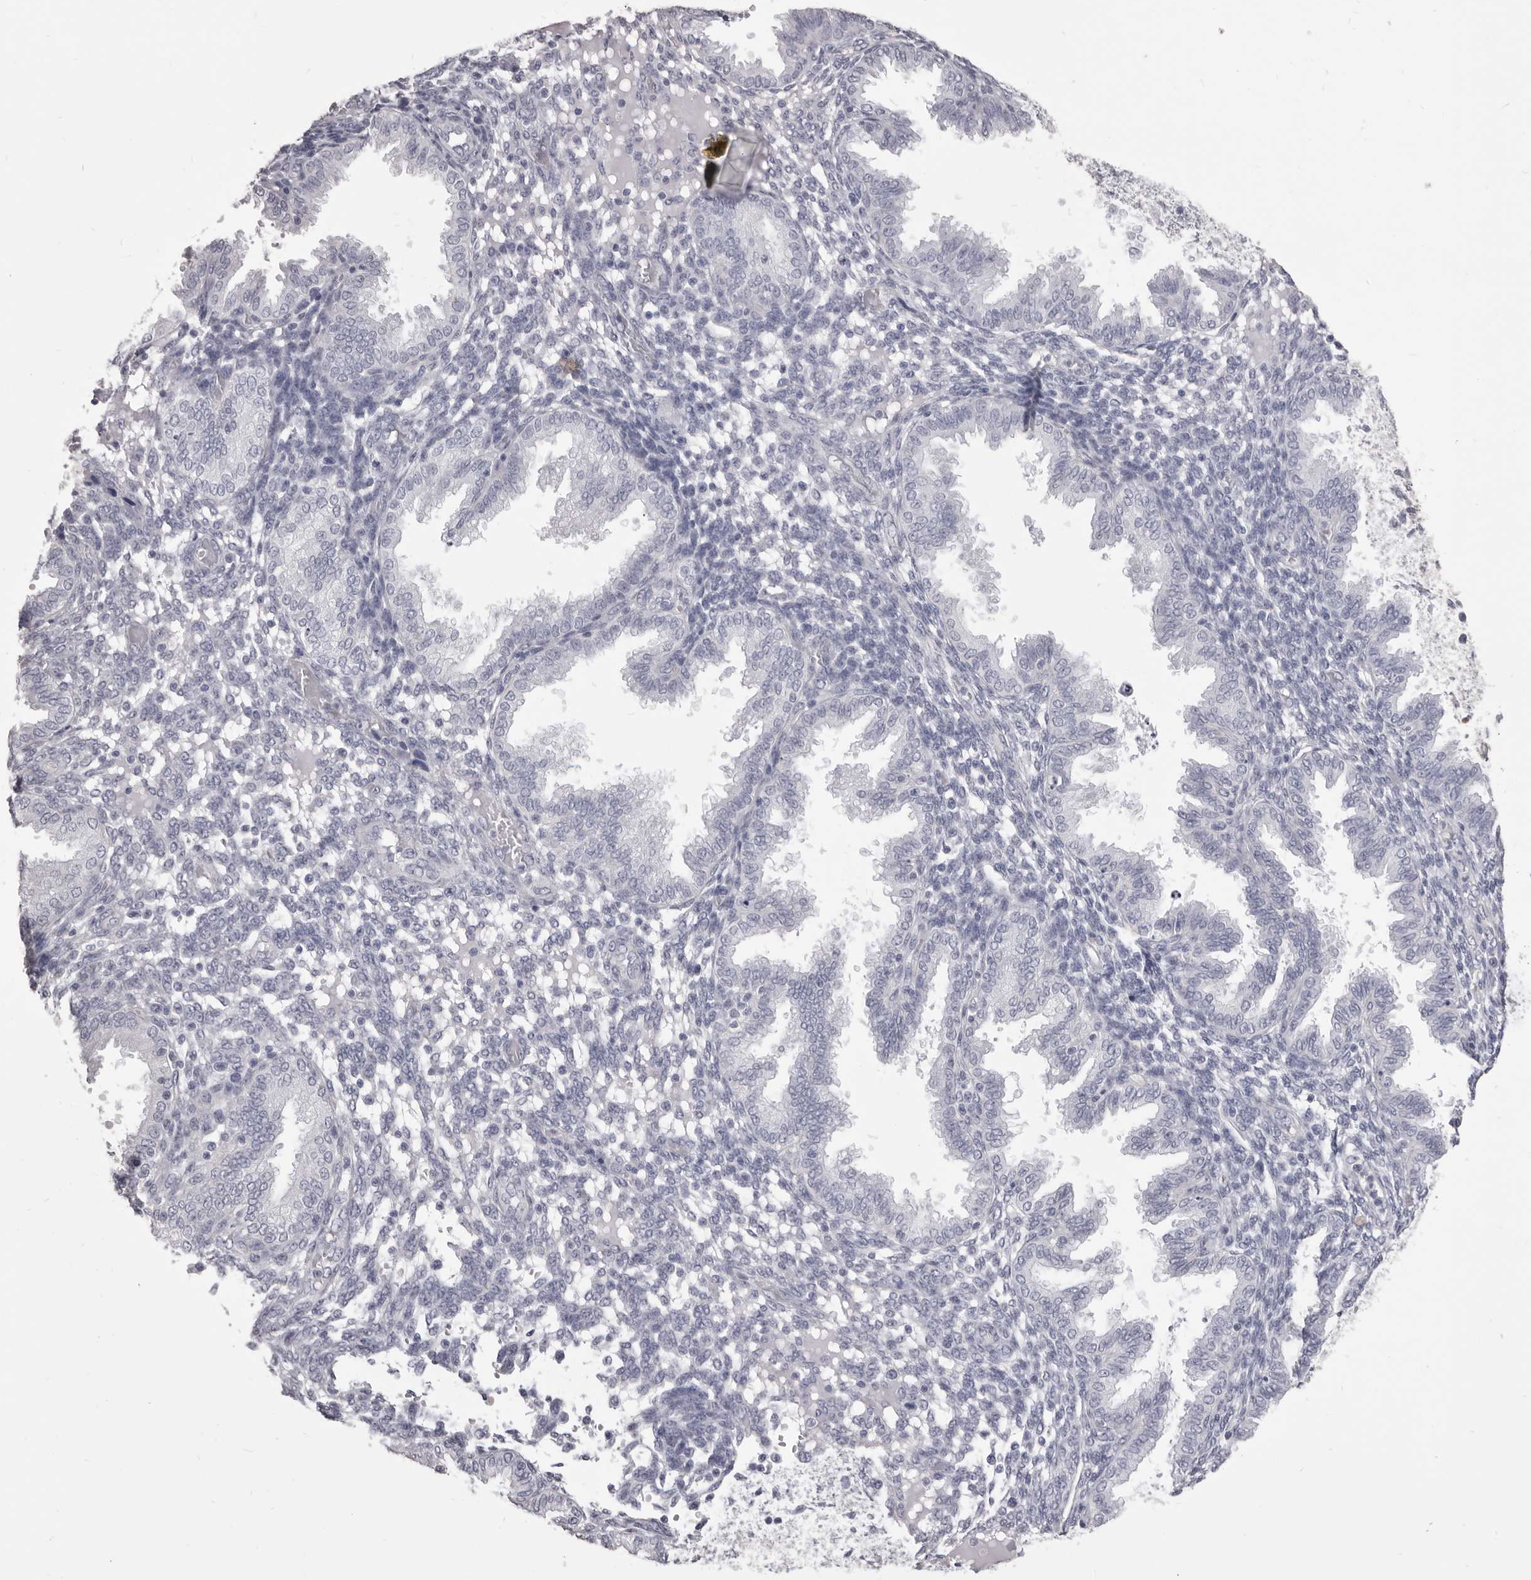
{"staining": {"intensity": "moderate", "quantity": "<25%", "location": "cytoplasmic/membranous"}, "tissue": "endometrium", "cell_type": "Cells in endometrial stroma", "image_type": "normal", "snomed": [{"axis": "morphology", "description": "Normal tissue, NOS"}, {"axis": "topography", "description": "Endometrium"}], "caption": "A high-resolution photomicrograph shows immunohistochemistry staining of normal endometrium, which shows moderate cytoplasmic/membranous staining in about <25% of cells in endometrial stroma.", "gene": "MTURN", "patient": {"sex": "female", "age": 33}}